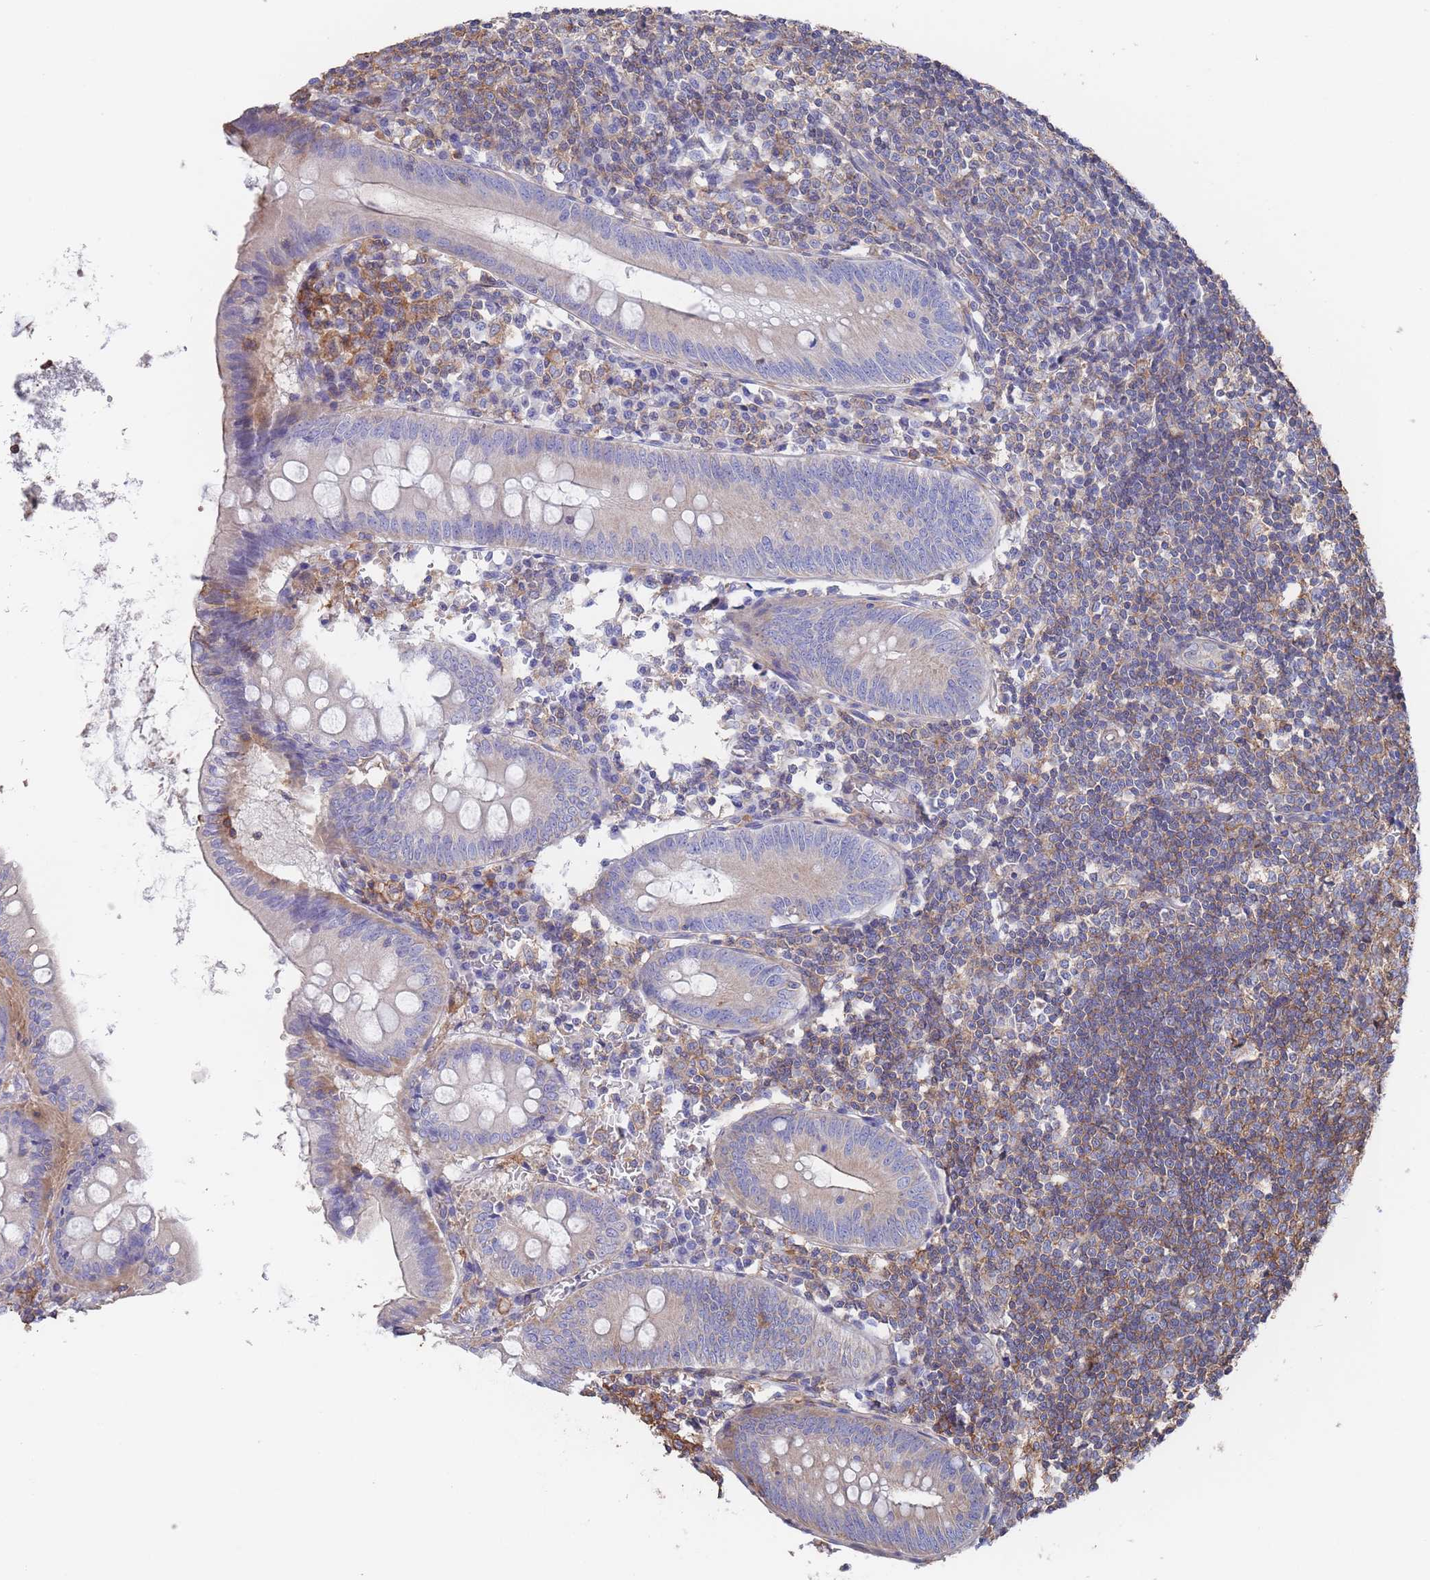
{"staining": {"intensity": "weak", "quantity": "<25%", "location": "cytoplasmic/membranous"}, "tissue": "appendix", "cell_type": "Glandular cells", "image_type": "normal", "snomed": [{"axis": "morphology", "description": "Normal tissue, NOS"}, {"axis": "topography", "description": "Appendix"}], "caption": "This is an IHC photomicrograph of benign human appendix. There is no staining in glandular cells.", "gene": "SCCPDH", "patient": {"sex": "female", "age": 54}}